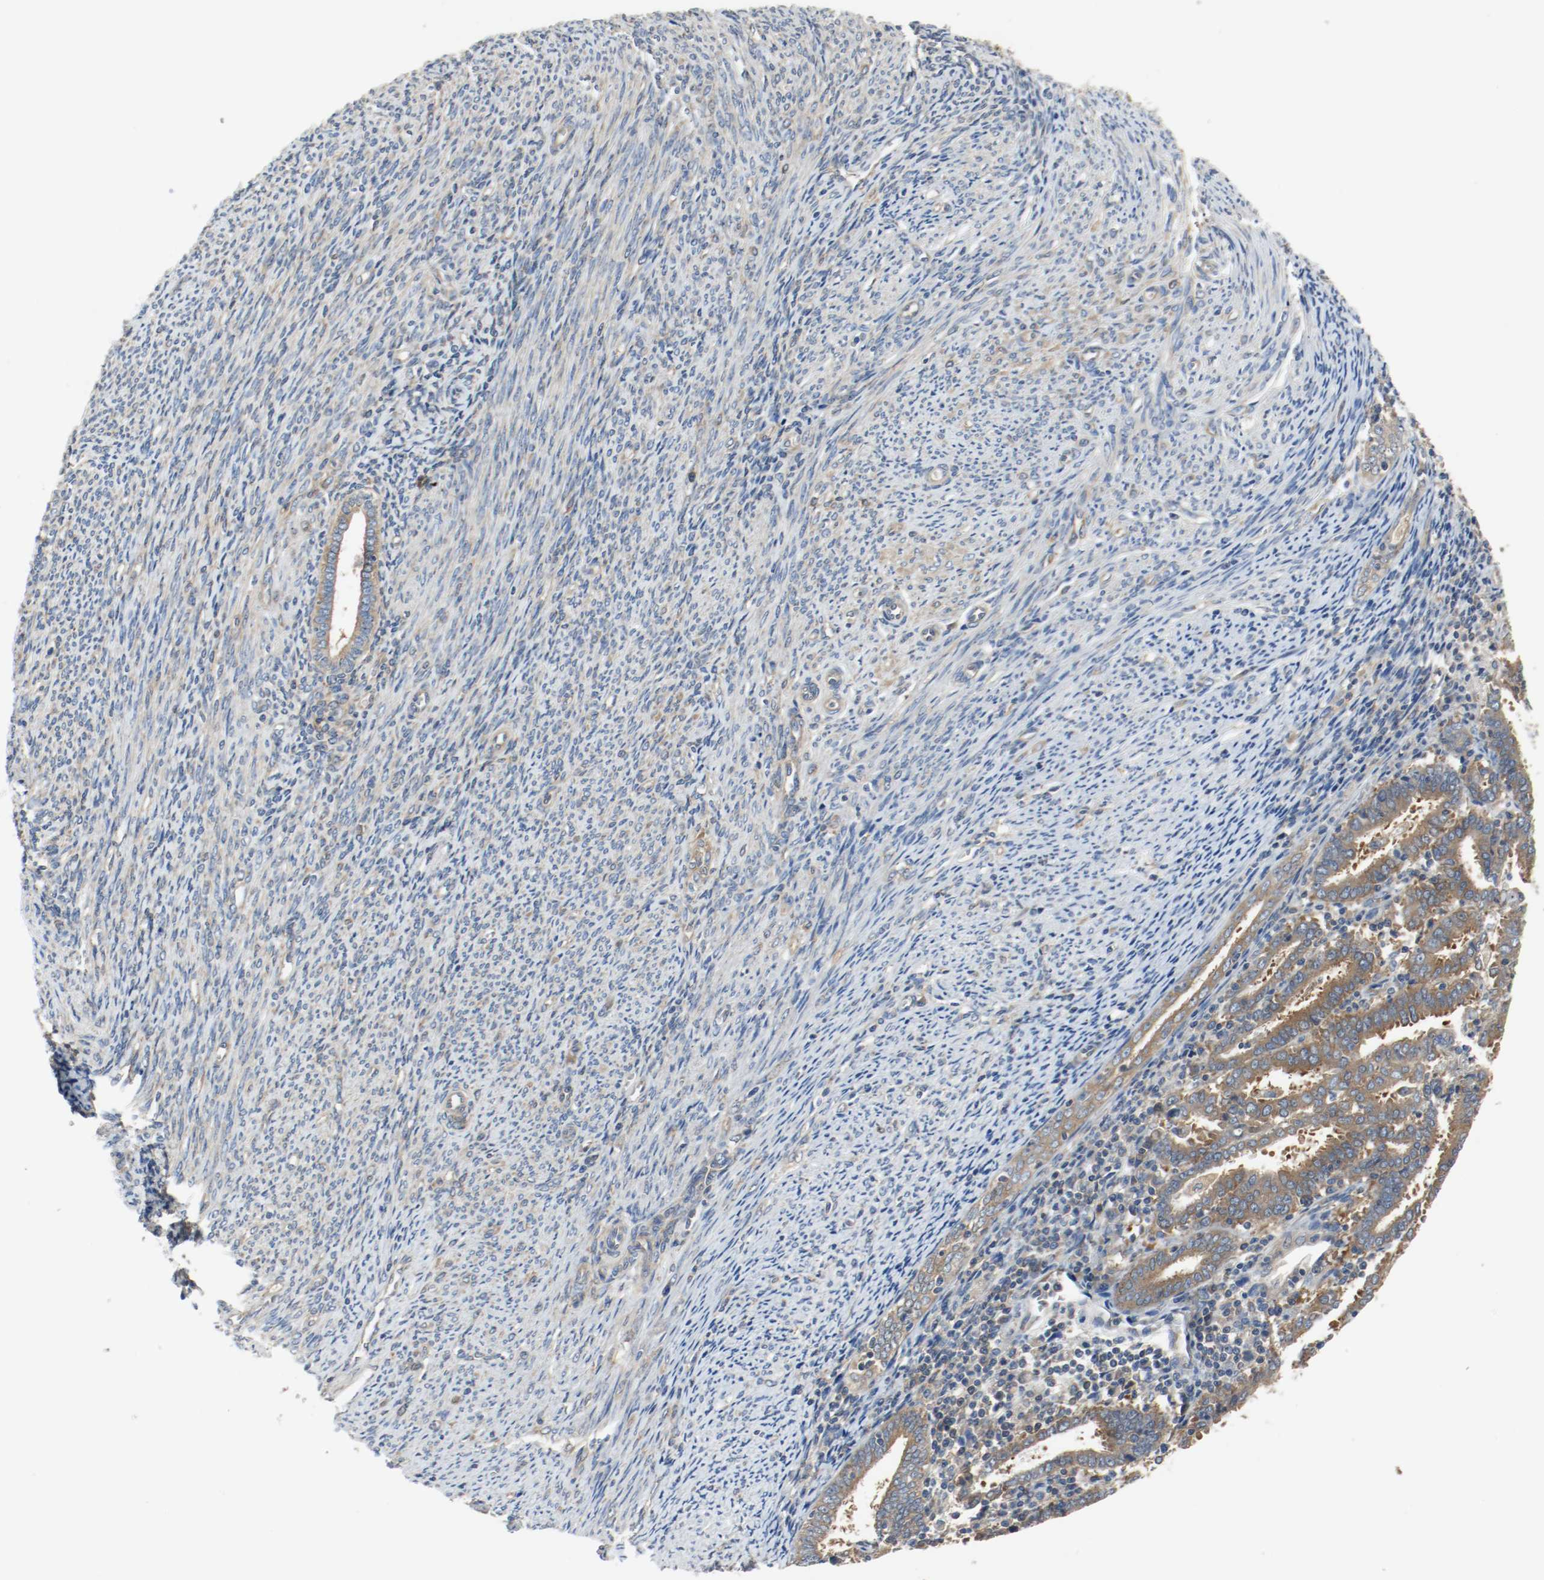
{"staining": {"intensity": "strong", "quantity": ">75%", "location": "cytoplasmic/membranous"}, "tissue": "endometrial cancer", "cell_type": "Tumor cells", "image_type": "cancer", "snomed": [{"axis": "morphology", "description": "Adenocarcinoma, NOS"}, {"axis": "topography", "description": "Uterus"}], "caption": "About >75% of tumor cells in endometrial cancer (adenocarcinoma) reveal strong cytoplasmic/membranous protein expression as visualized by brown immunohistochemical staining.", "gene": "HGS", "patient": {"sex": "female", "age": 83}}